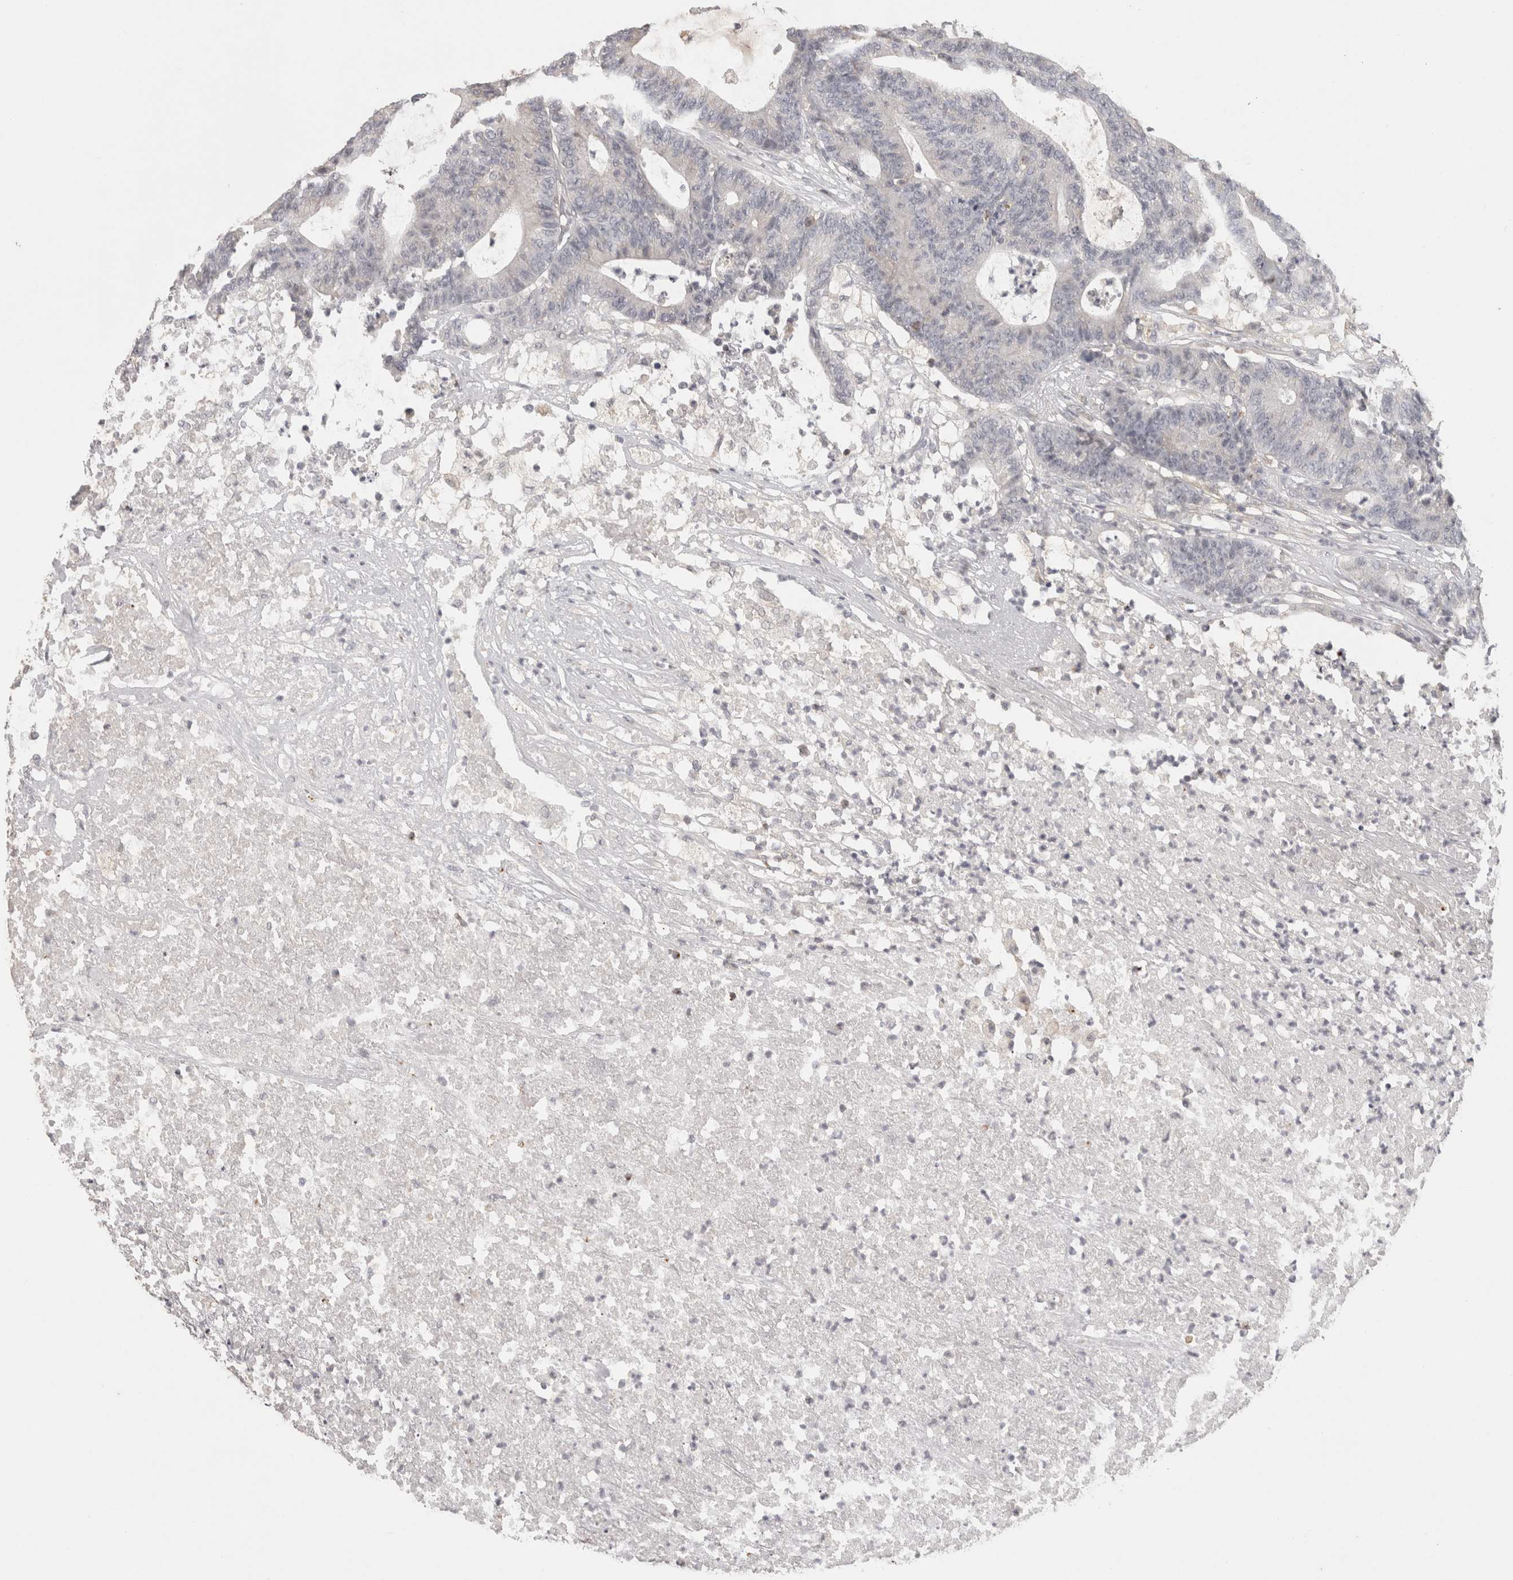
{"staining": {"intensity": "negative", "quantity": "none", "location": "none"}, "tissue": "colorectal cancer", "cell_type": "Tumor cells", "image_type": "cancer", "snomed": [{"axis": "morphology", "description": "Adenocarcinoma, NOS"}, {"axis": "topography", "description": "Colon"}], "caption": "High power microscopy histopathology image of an immunohistochemistry photomicrograph of colorectal adenocarcinoma, revealing no significant expression in tumor cells.", "gene": "HAVCR2", "patient": {"sex": "female", "age": 84}}